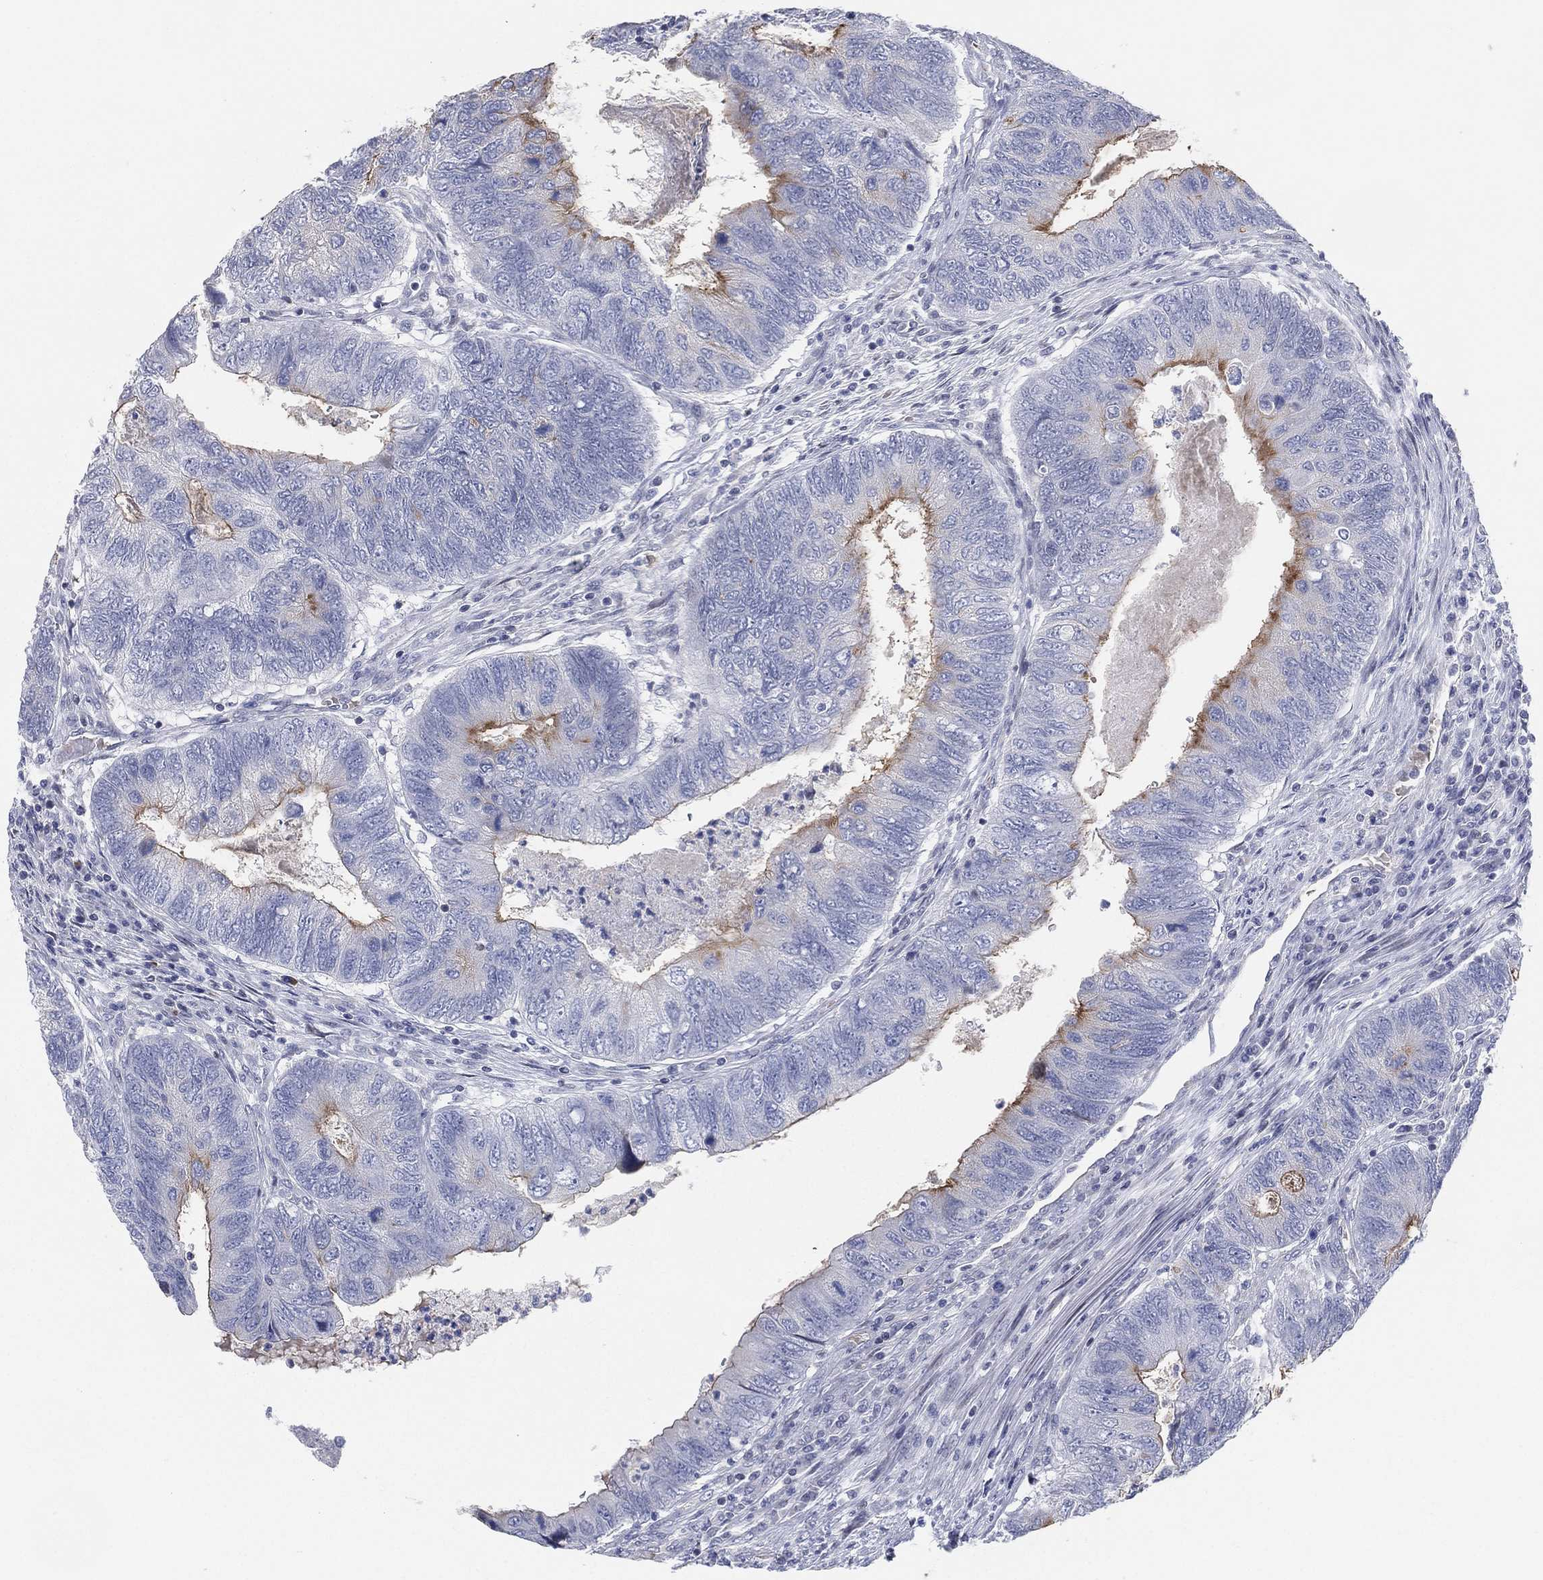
{"staining": {"intensity": "moderate", "quantity": "25%-75%", "location": "cytoplasmic/membranous"}, "tissue": "colorectal cancer", "cell_type": "Tumor cells", "image_type": "cancer", "snomed": [{"axis": "morphology", "description": "Adenocarcinoma, NOS"}, {"axis": "topography", "description": "Colon"}], "caption": "This is a histology image of immunohistochemistry (IHC) staining of colorectal adenocarcinoma, which shows moderate staining in the cytoplasmic/membranous of tumor cells.", "gene": "CFTR", "patient": {"sex": "female", "age": 67}}